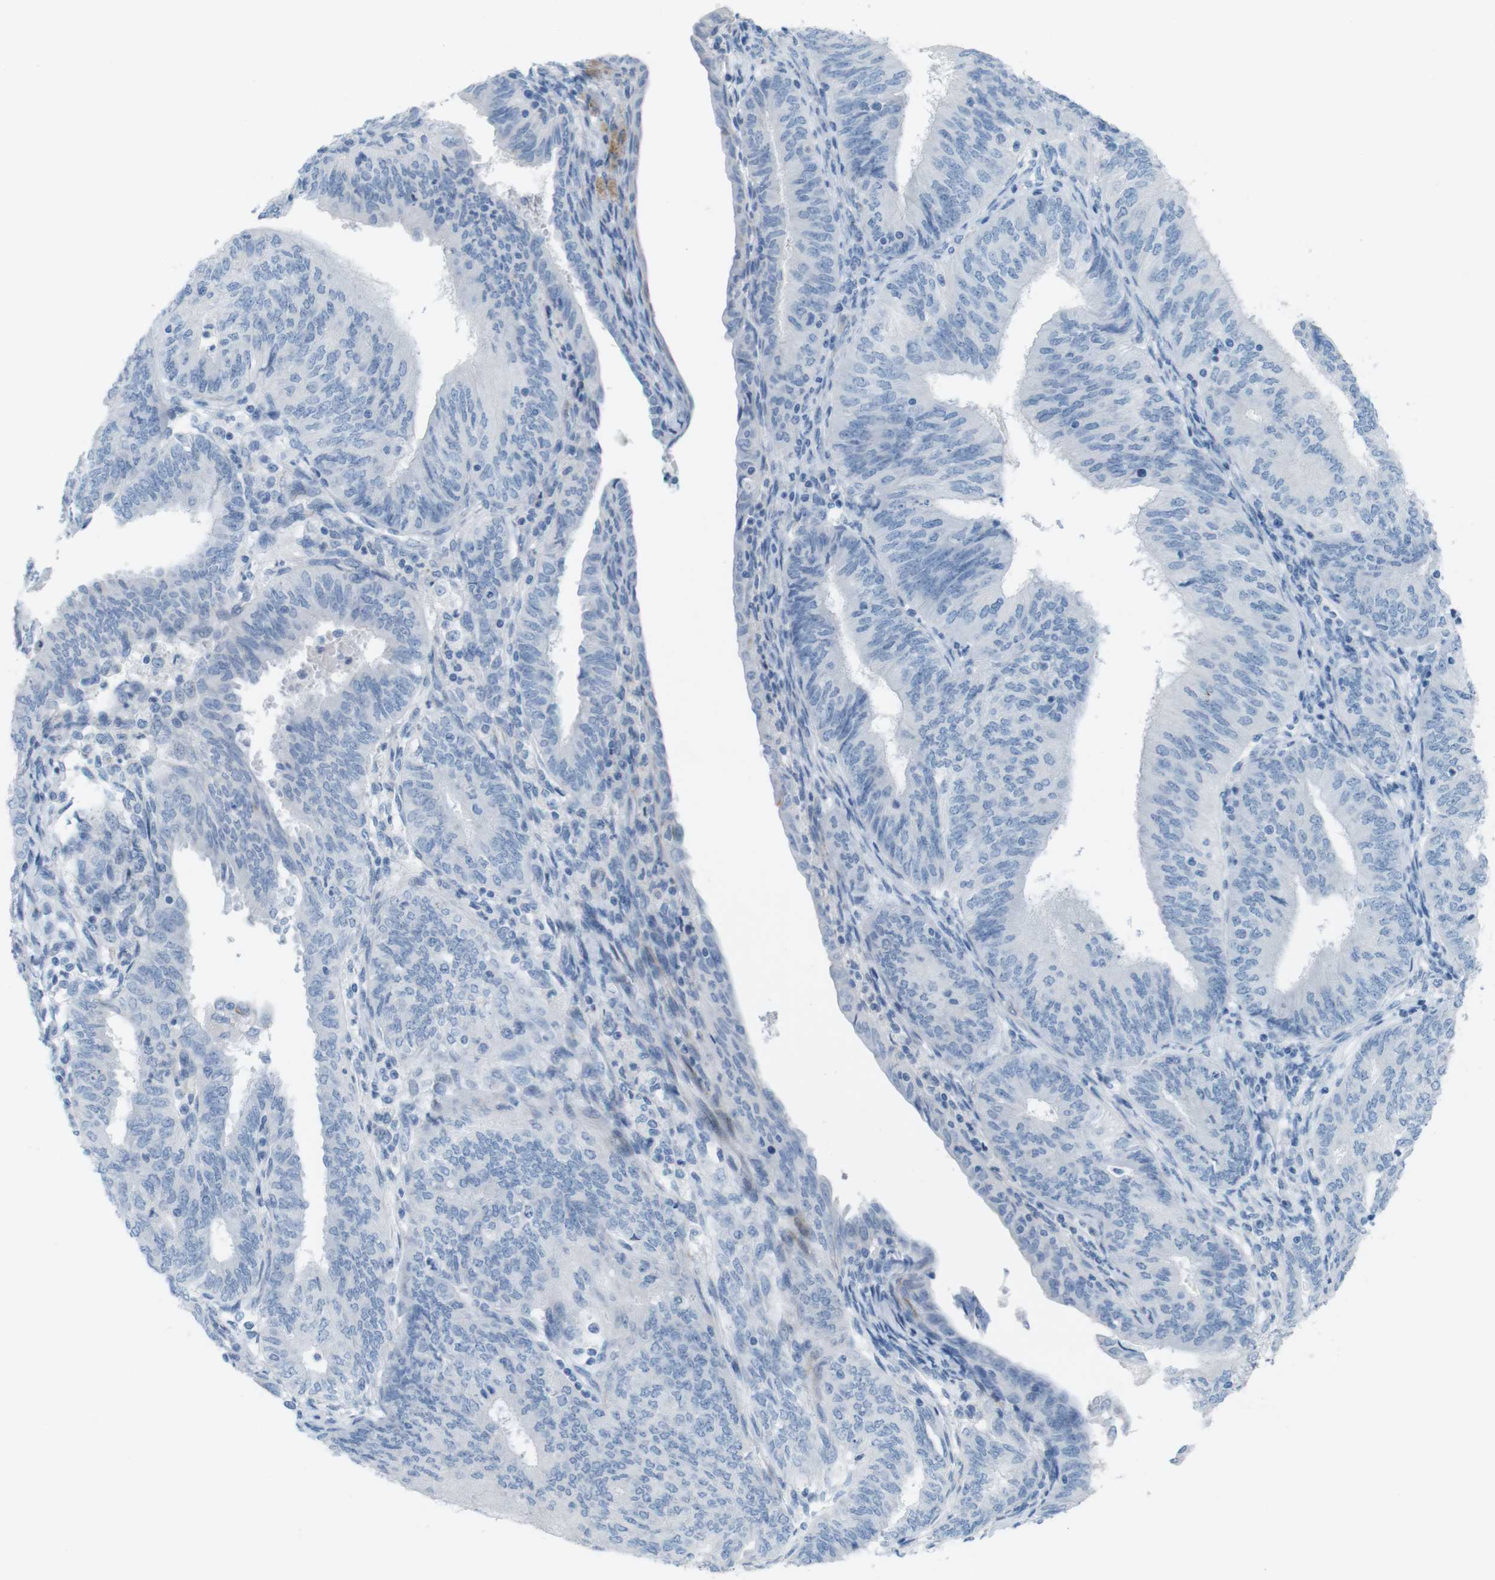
{"staining": {"intensity": "negative", "quantity": "none", "location": "none"}, "tissue": "endometrial cancer", "cell_type": "Tumor cells", "image_type": "cancer", "snomed": [{"axis": "morphology", "description": "Adenocarcinoma, NOS"}, {"axis": "topography", "description": "Endometrium"}], "caption": "IHC of endometrial cancer (adenocarcinoma) exhibits no staining in tumor cells.", "gene": "MYH9", "patient": {"sex": "female", "age": 58}}